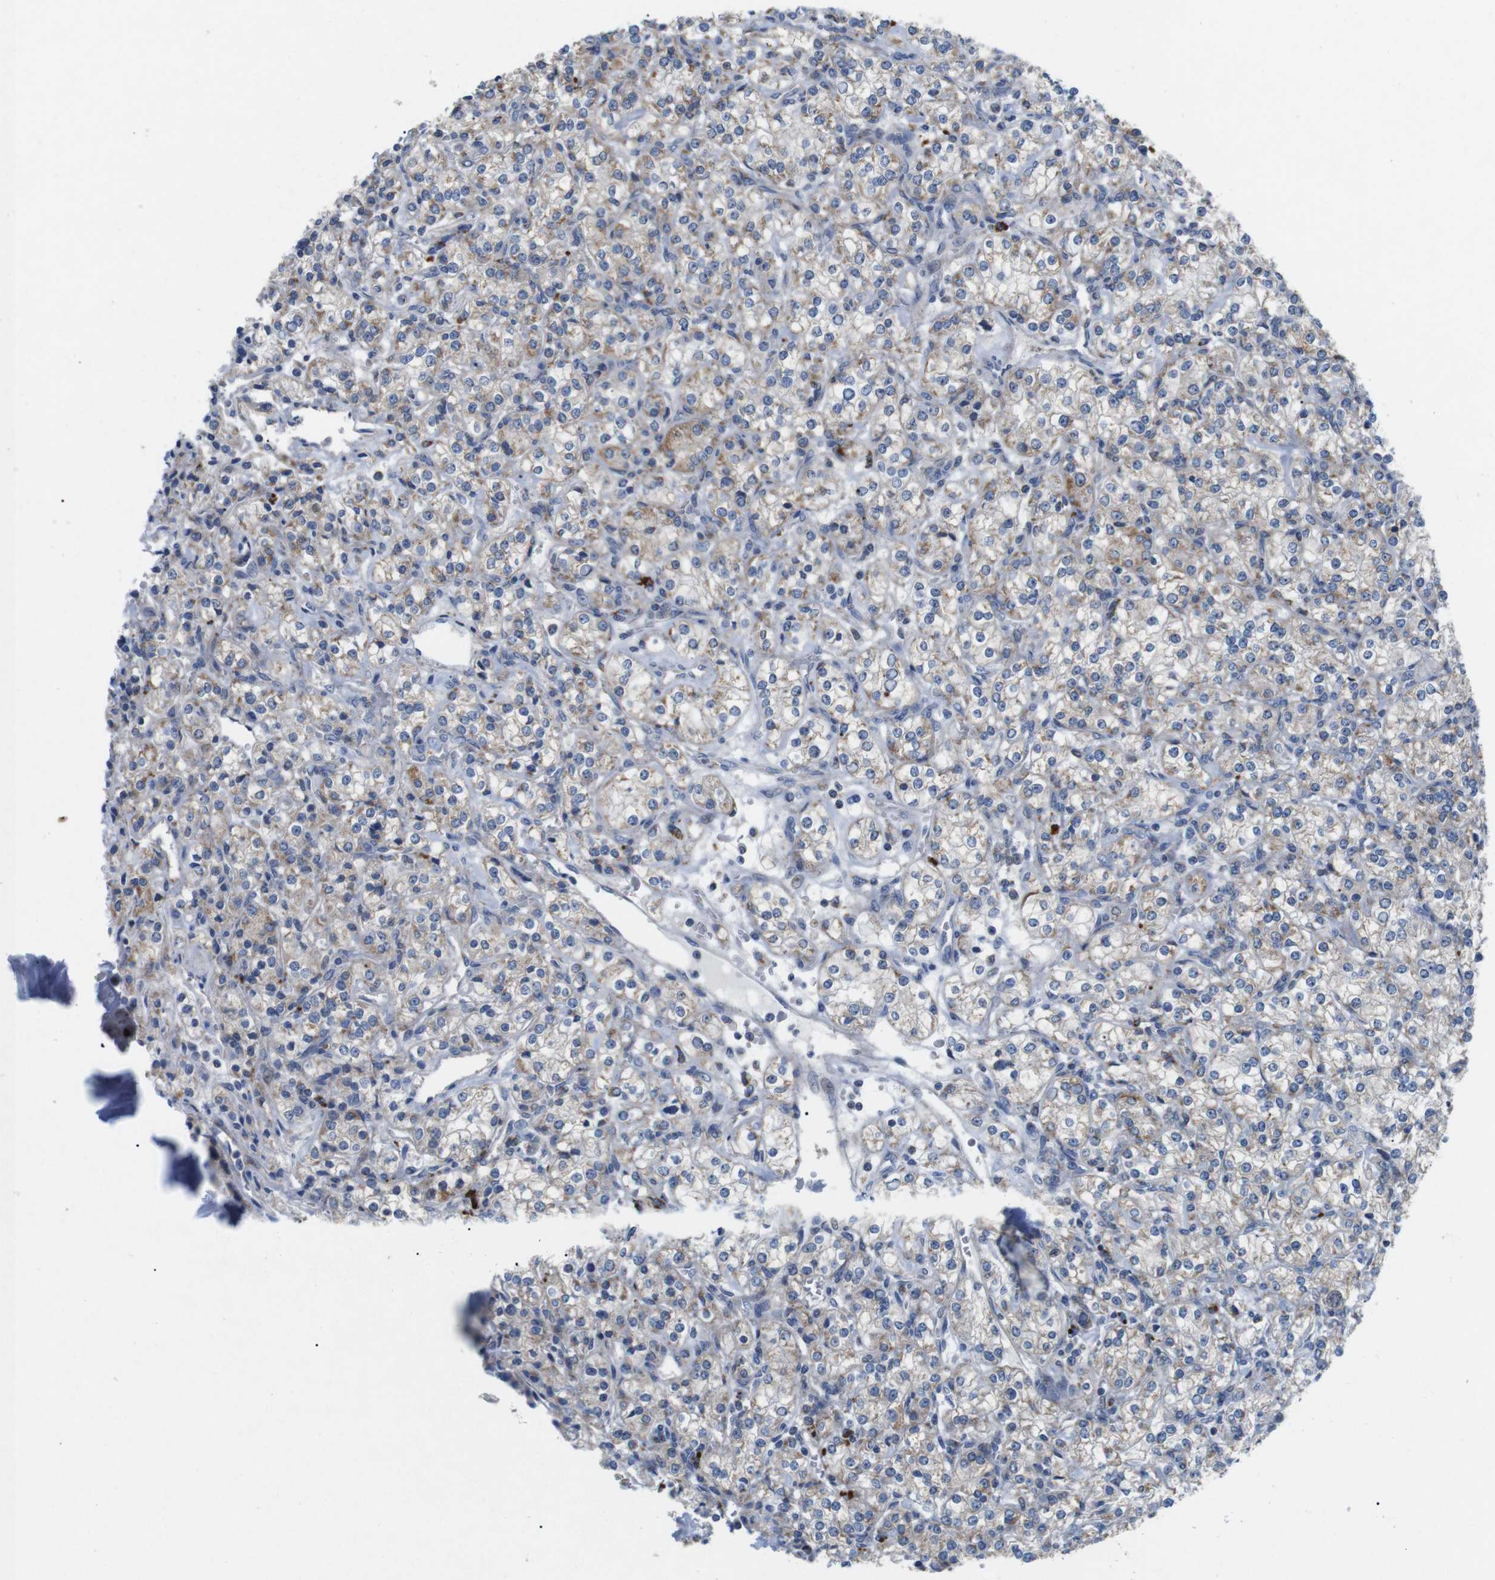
{"staining": {"intensity": "weak", "quantity": ">75%", "location": "cytoplasmic/membranous"}, "tissue": "renal cancer", "cell_type": "Tumor cells", "image_type": "cancer", "snomed": [{"axis": "morphology", "description": "Adenocarcinoma, NOS"}, {"axis": "topography", "description": "Kidney"}], "caption": "Weak cytoplasmic/membranous protein positivity is appreciated in about >75% of tumor cells in renal cancer (adenocarcinoma).", "gene": "F2RL1", "patient": {"sex": "male", "age": 77}}